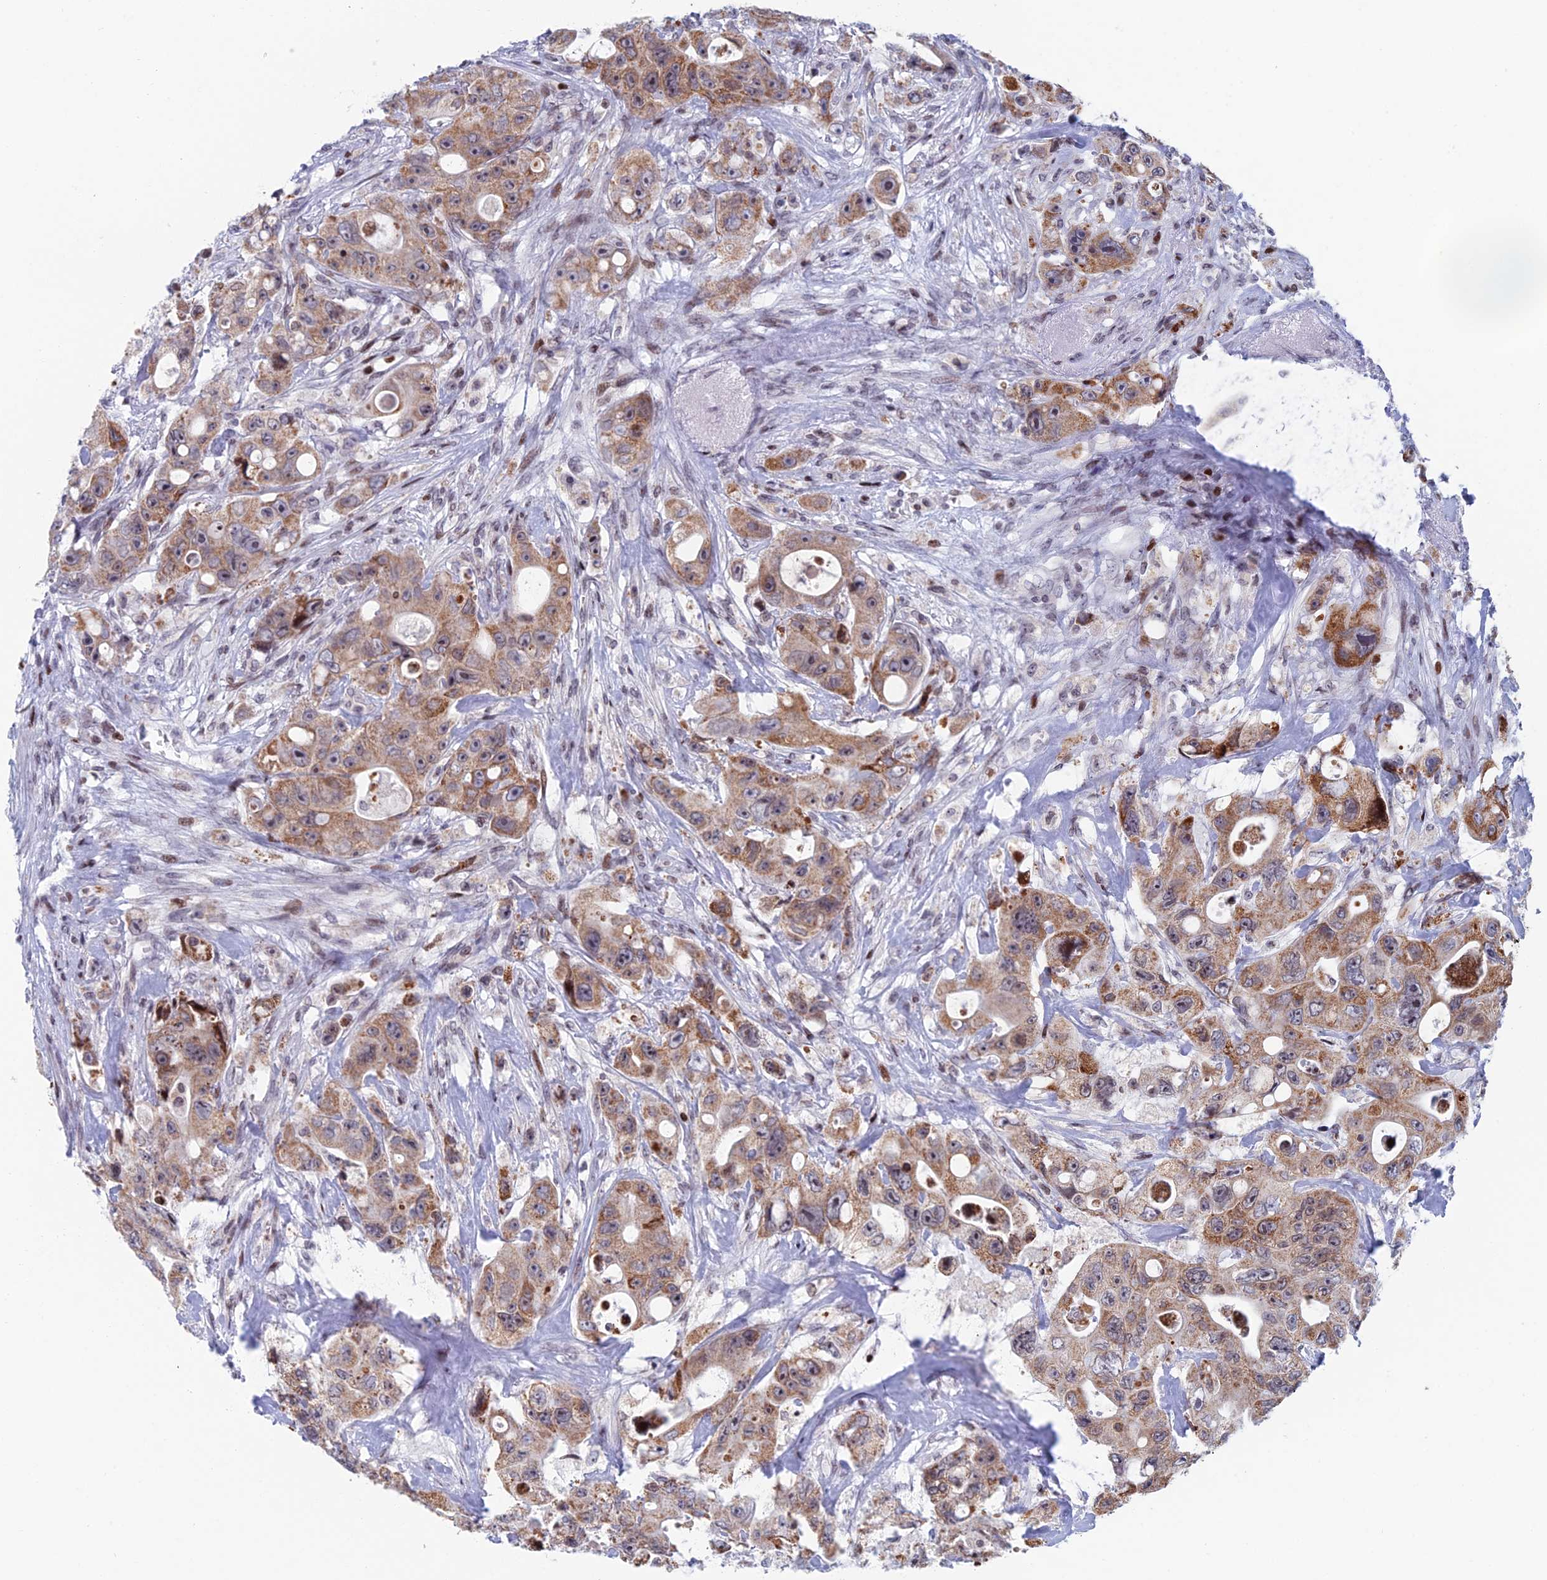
{"staining": {"intensity": "moderate", "quantity": ">75%", "location": "cytoplasmic/membranous,nuclear"}, "tissue": "colorectal cancer", "cell_type": "Tumor cells", "image_type": "cancer", "snomed": [{"axis": "morphology", "description": "Adenocarcinoma, NOS"}, {"axis": "topography", "description": "Colon"}], "caption": "Protein expression analysis of colorectal adenocarcinoma reveals moderate cytoplasmic/membranous and nuclear positivity in about >75% of tumor cells.", "gene": "AFF3", "patient": {"sex": "female", "age": 46}}